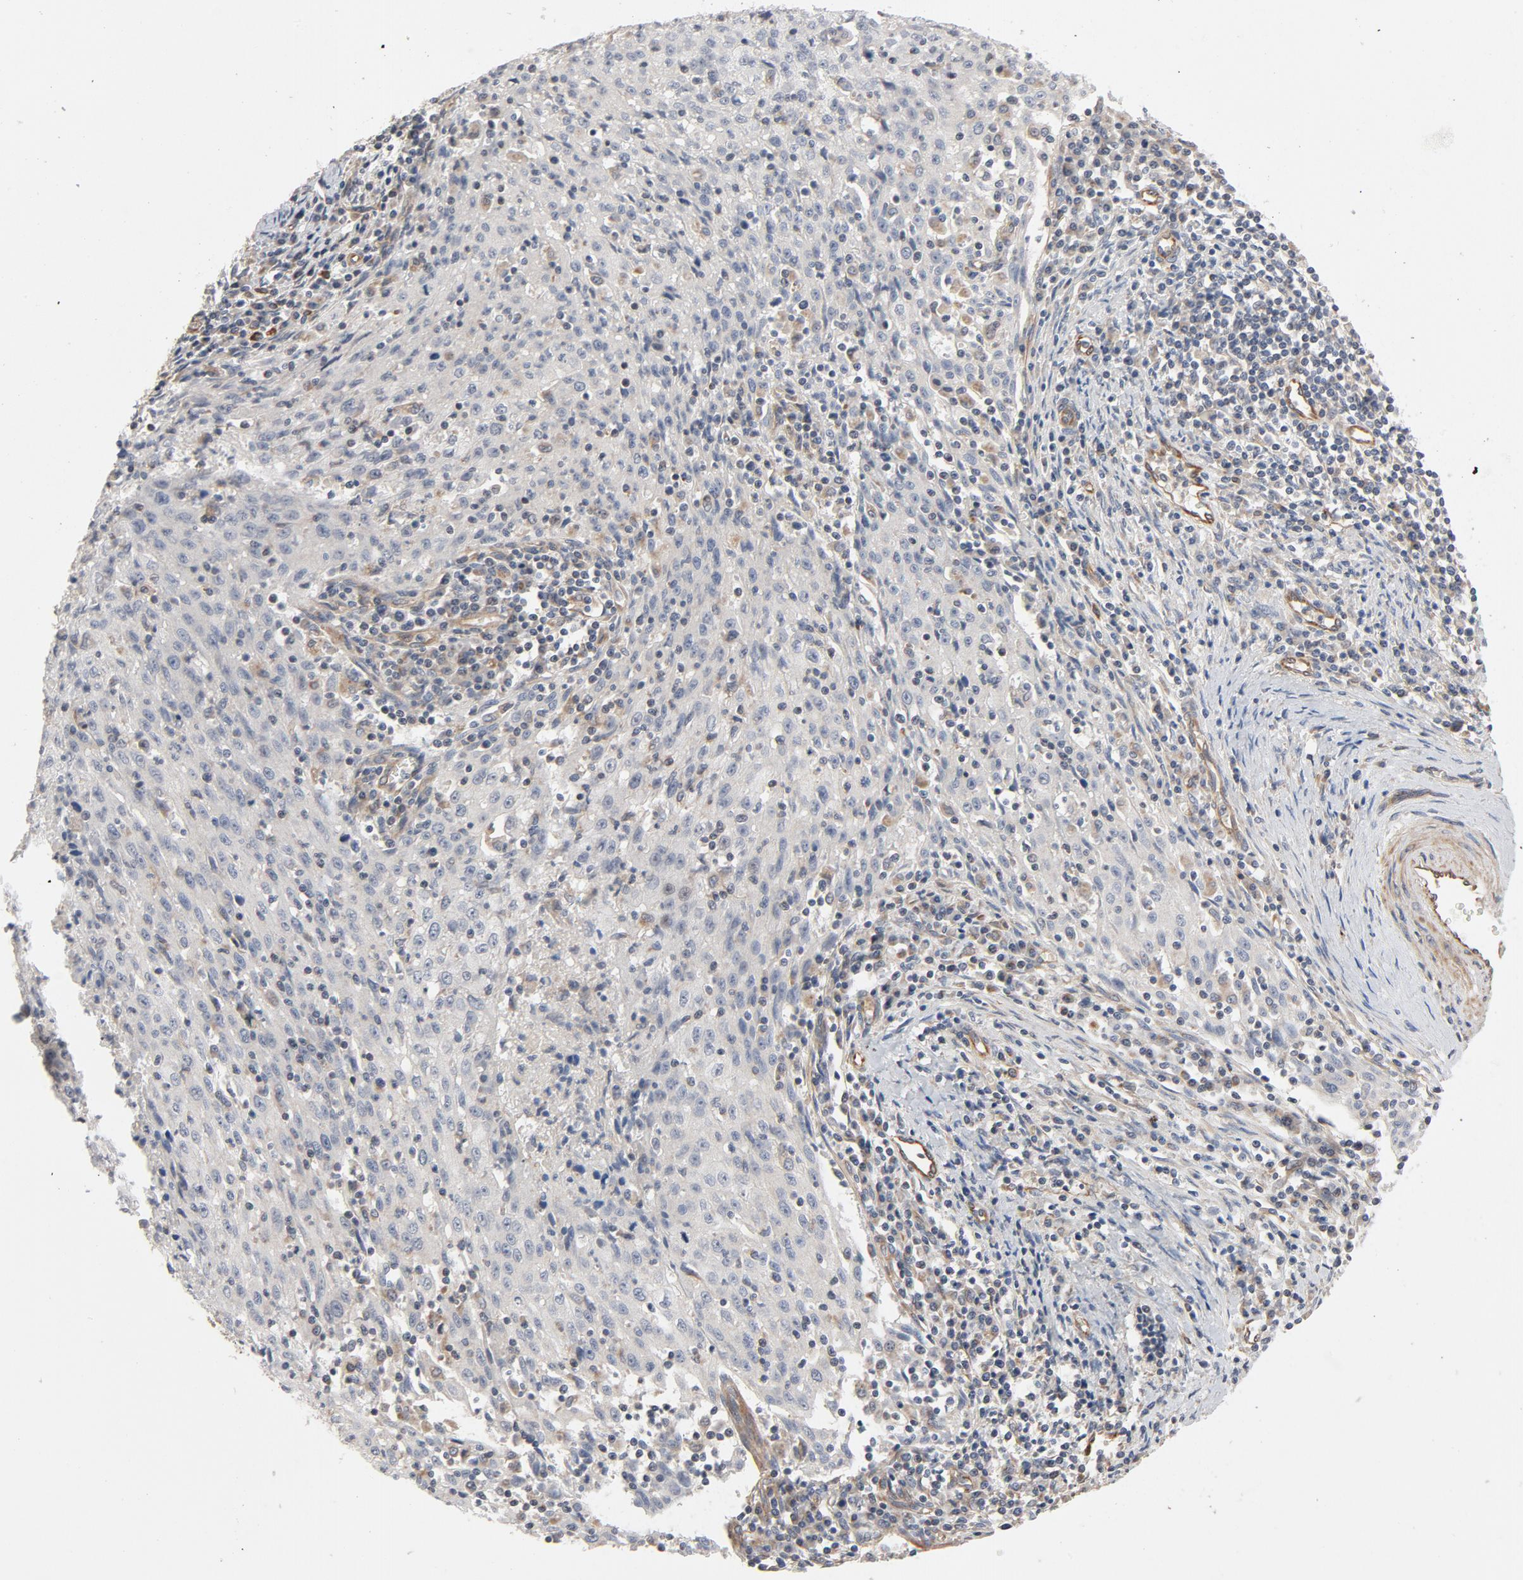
{"staining": {"intensity": "negative", "quantity": "none", "location": "none"}, "tissue": "cervical cancer", "cell_type": "Tumor cells", "image_type": "cancer", "snomed": [{"axis": "morphology", "description": "Squamous cell carcinoma, NOS"}, {"axis": "topography", "description": "Cervix"}], "caption": "An image of cervical squamous cell carcinoma stained for a protein reveals no brown staining in tumor cells.", "gene": "TRIOBP", "patient": {"sex": "female", "age": 27}}